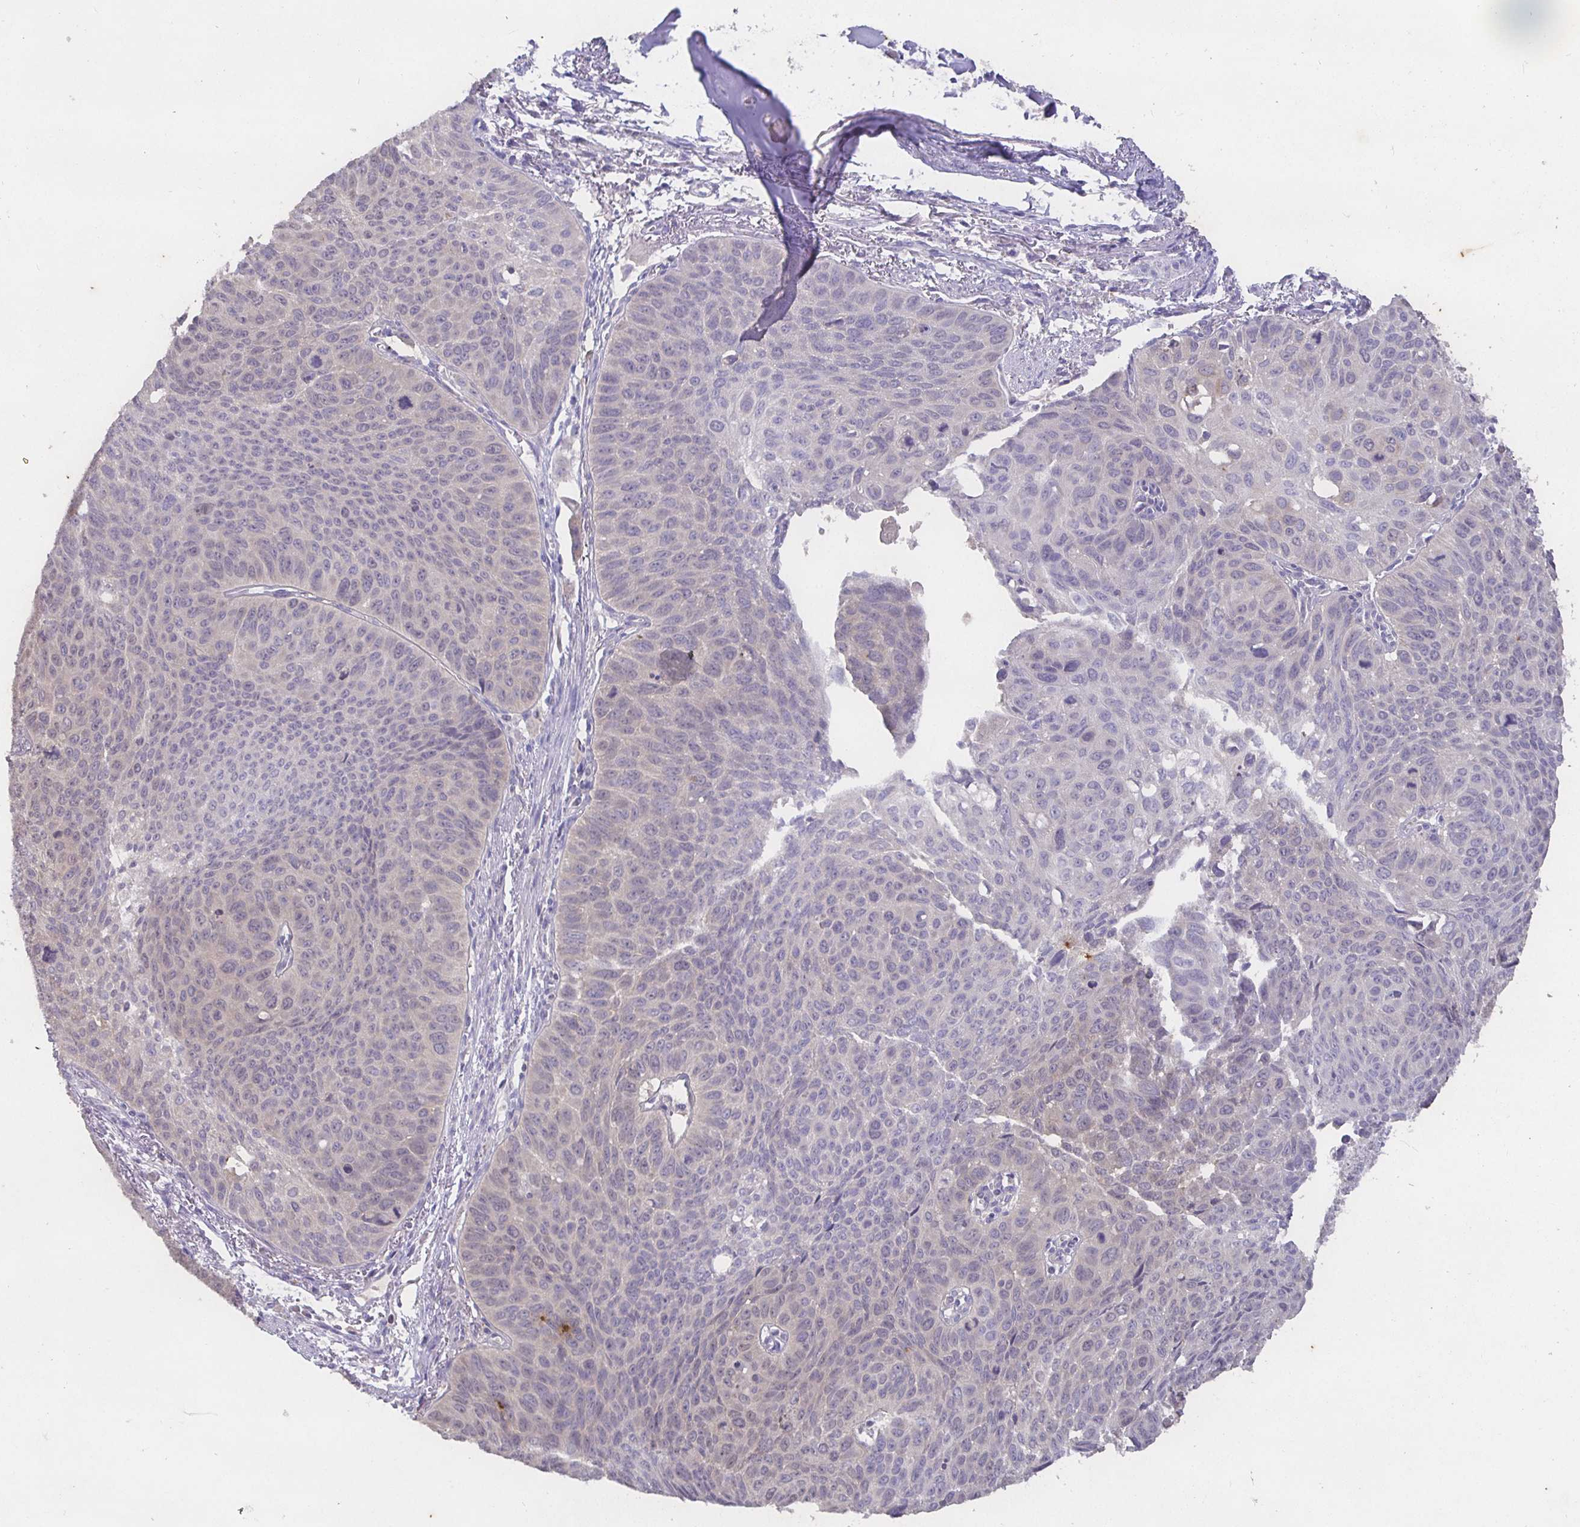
{"staining": {"intensity": "negative", "quantity": "none", "location": "none"}, "tissue": "lung cancer", "cell_type": "Tumor cells", "image_type": "cancer", "snomed": [{"axis": "morphology", "description": "Squamous cell carcinoma, NOS"}, {"axis": "topography", "description": "Lung"}], "caption": "Protein analysis of squamous cell carcinoma (lung) demonstrates no significant positivity in tumor cells.", "gene": "SHISA4", "patient": {"sex": "male", "age": 71}}